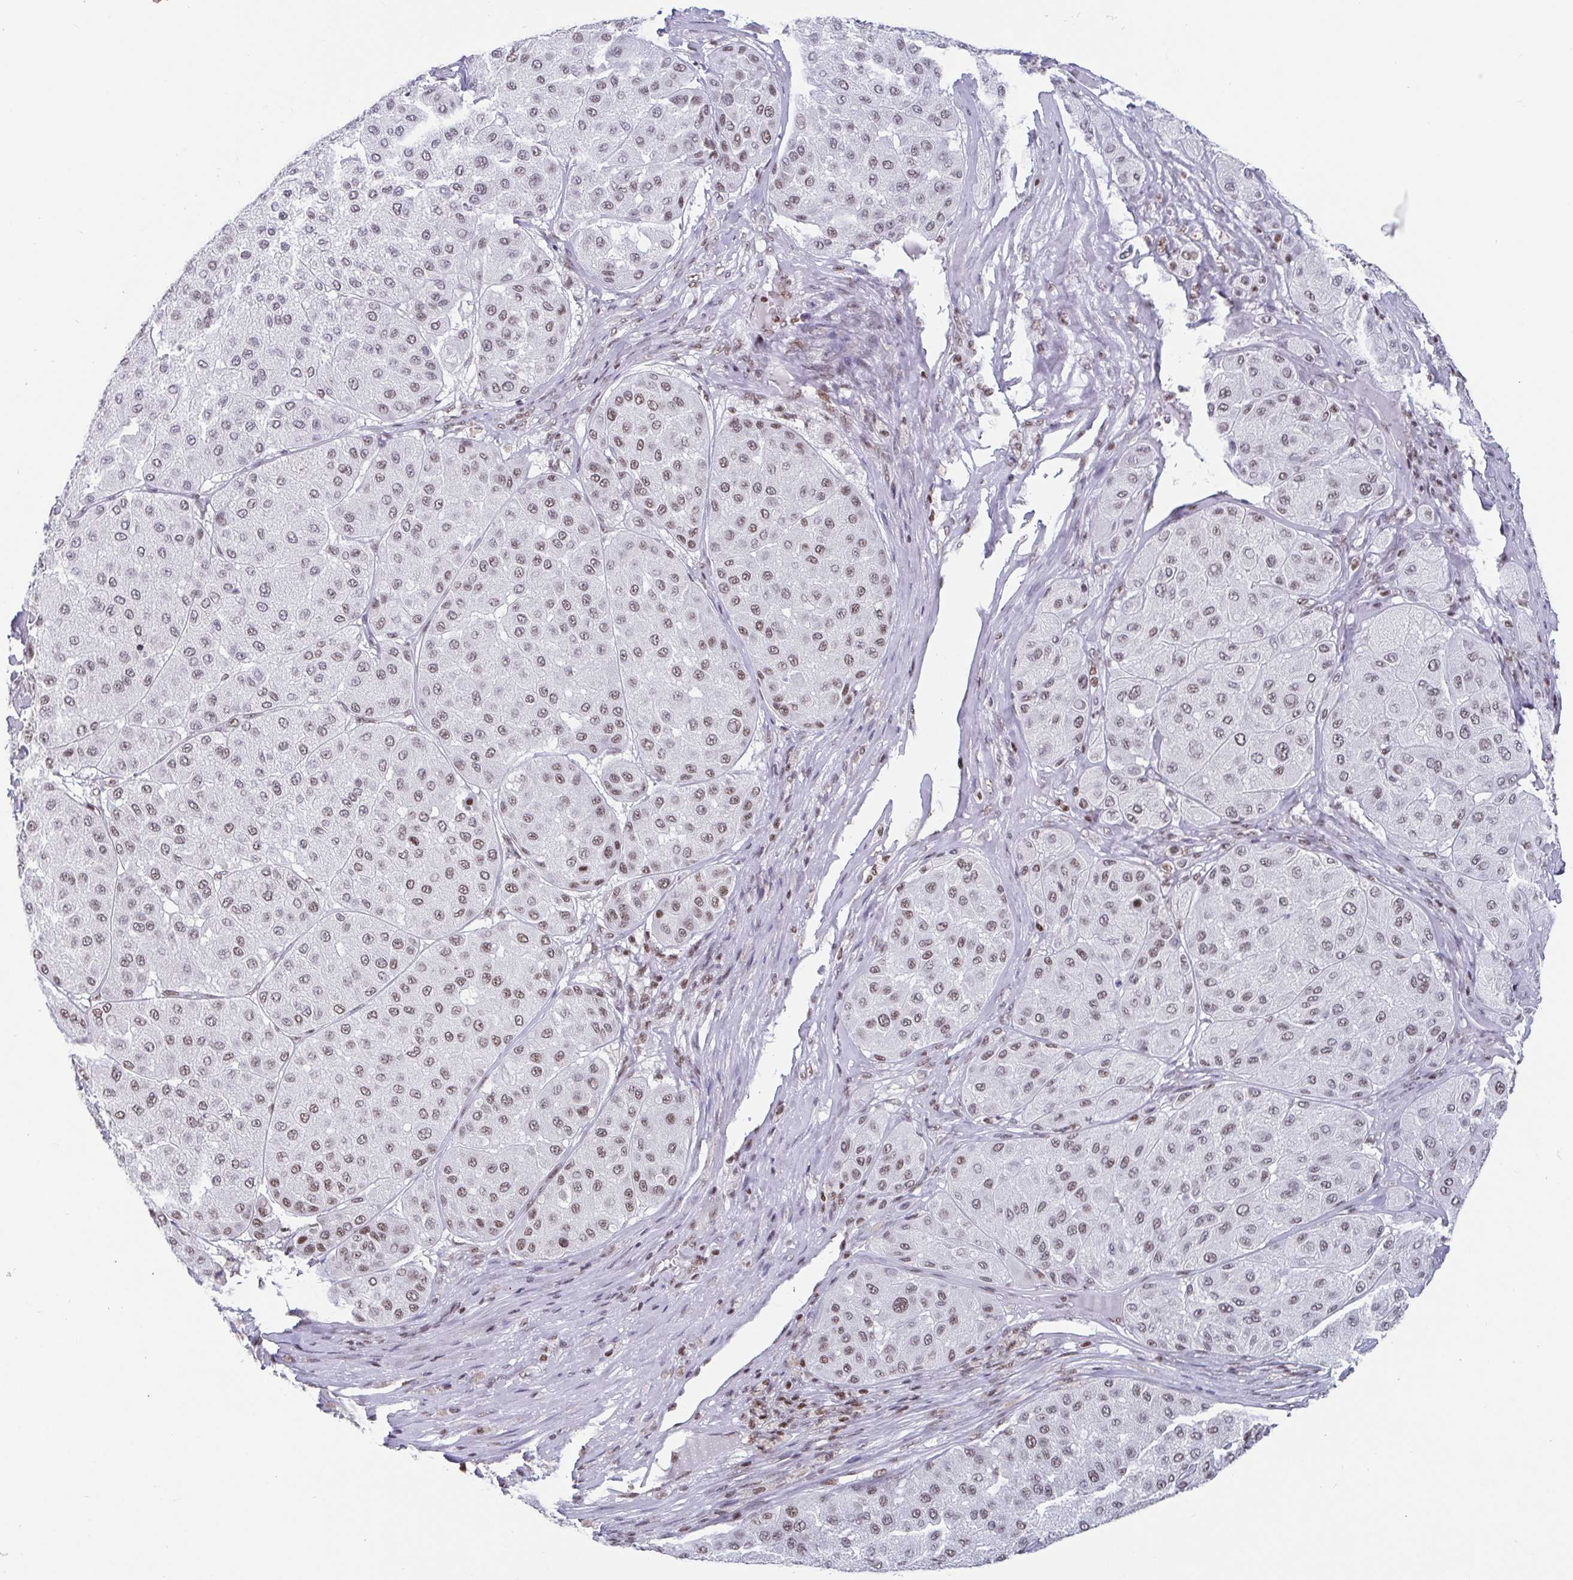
{"staining": {"intensity": "weak", "quantity": ">75%", "location": "nuclear"}, "tissue": "melanoma", "cell_type": "Tumor cells", "image_type": "cancer", "snomed": [{"axis": "morphology", "description": "Malignant melanoma, Metastatic site"}, {"axis": "topography", "description": "Smooth muscle"}], "caption": "Immunohistochemistry of melanoma demonstrates low levels of weak nuclear positivity in about >75% of tumor cells. The staining was performed using DAB to visualize the protein expression in brown, while the nuclei were stained in blue with hematoxylin (Magnification: 20x).", "gene": "CTCF", "patient": {"sex": "male", "age": 41}}